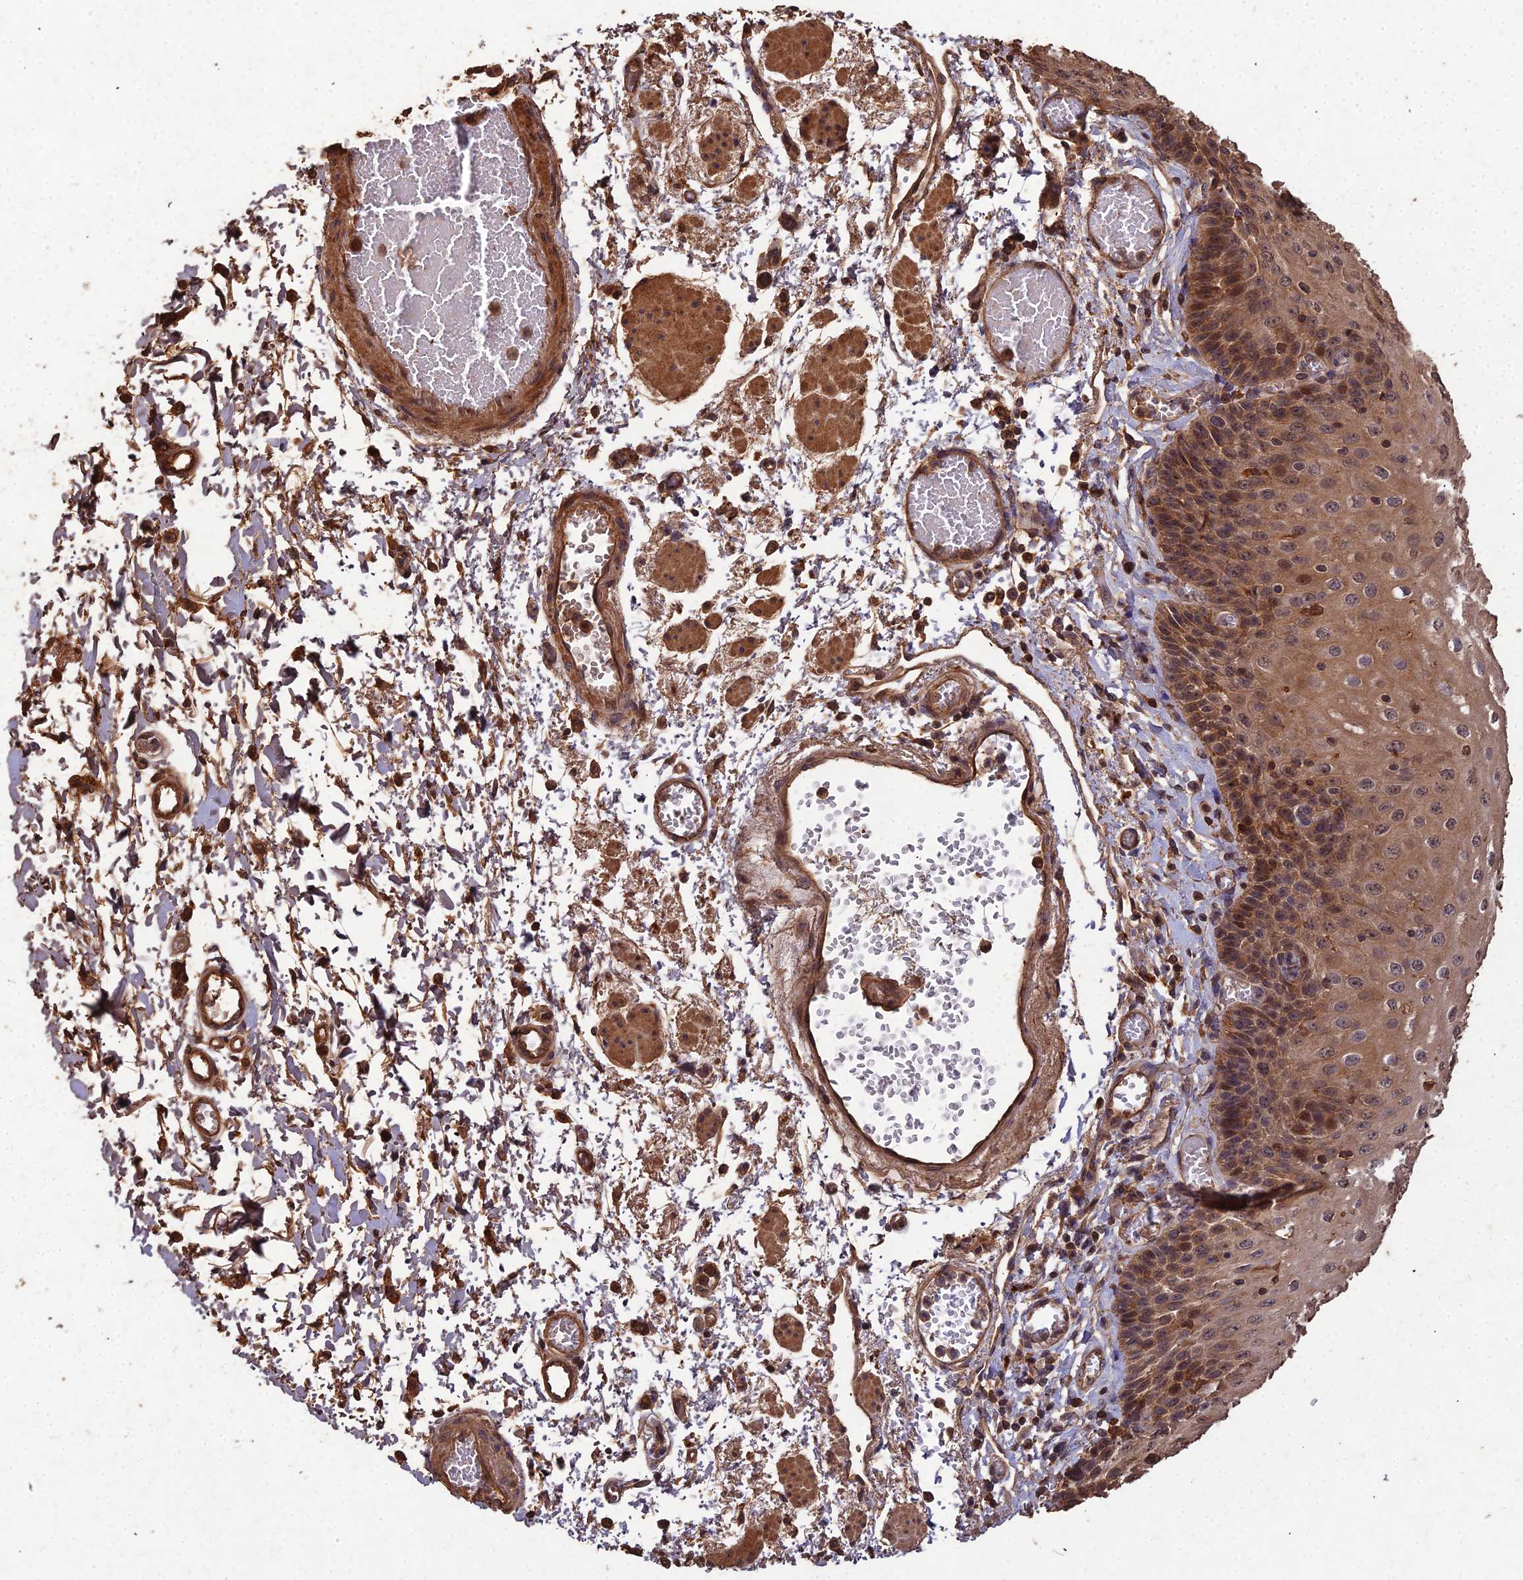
{"staining": {"intensity": "strong", "quantity": ">75%", "location": "cytoplasmic/membranous,nuclear"}, "tissue": "esophagus", "cell_type": "Squamous epithelial cells", "image_type": "normal", "snomed": [{"axis": "morphology", "description": "Normal tissue, NOS"}, {"axis": "topography", "description": "Esophagus"}], "caption": "IHC micrograph of normal esophagus stained for a protein (brown), which reveals high levels of strong cytoplasmic/membranous,nuclear positivity in about >75% of squamous epithelial cells.", "gene": "SYMPK", "patient": {"sex": "male", "age": 81}}